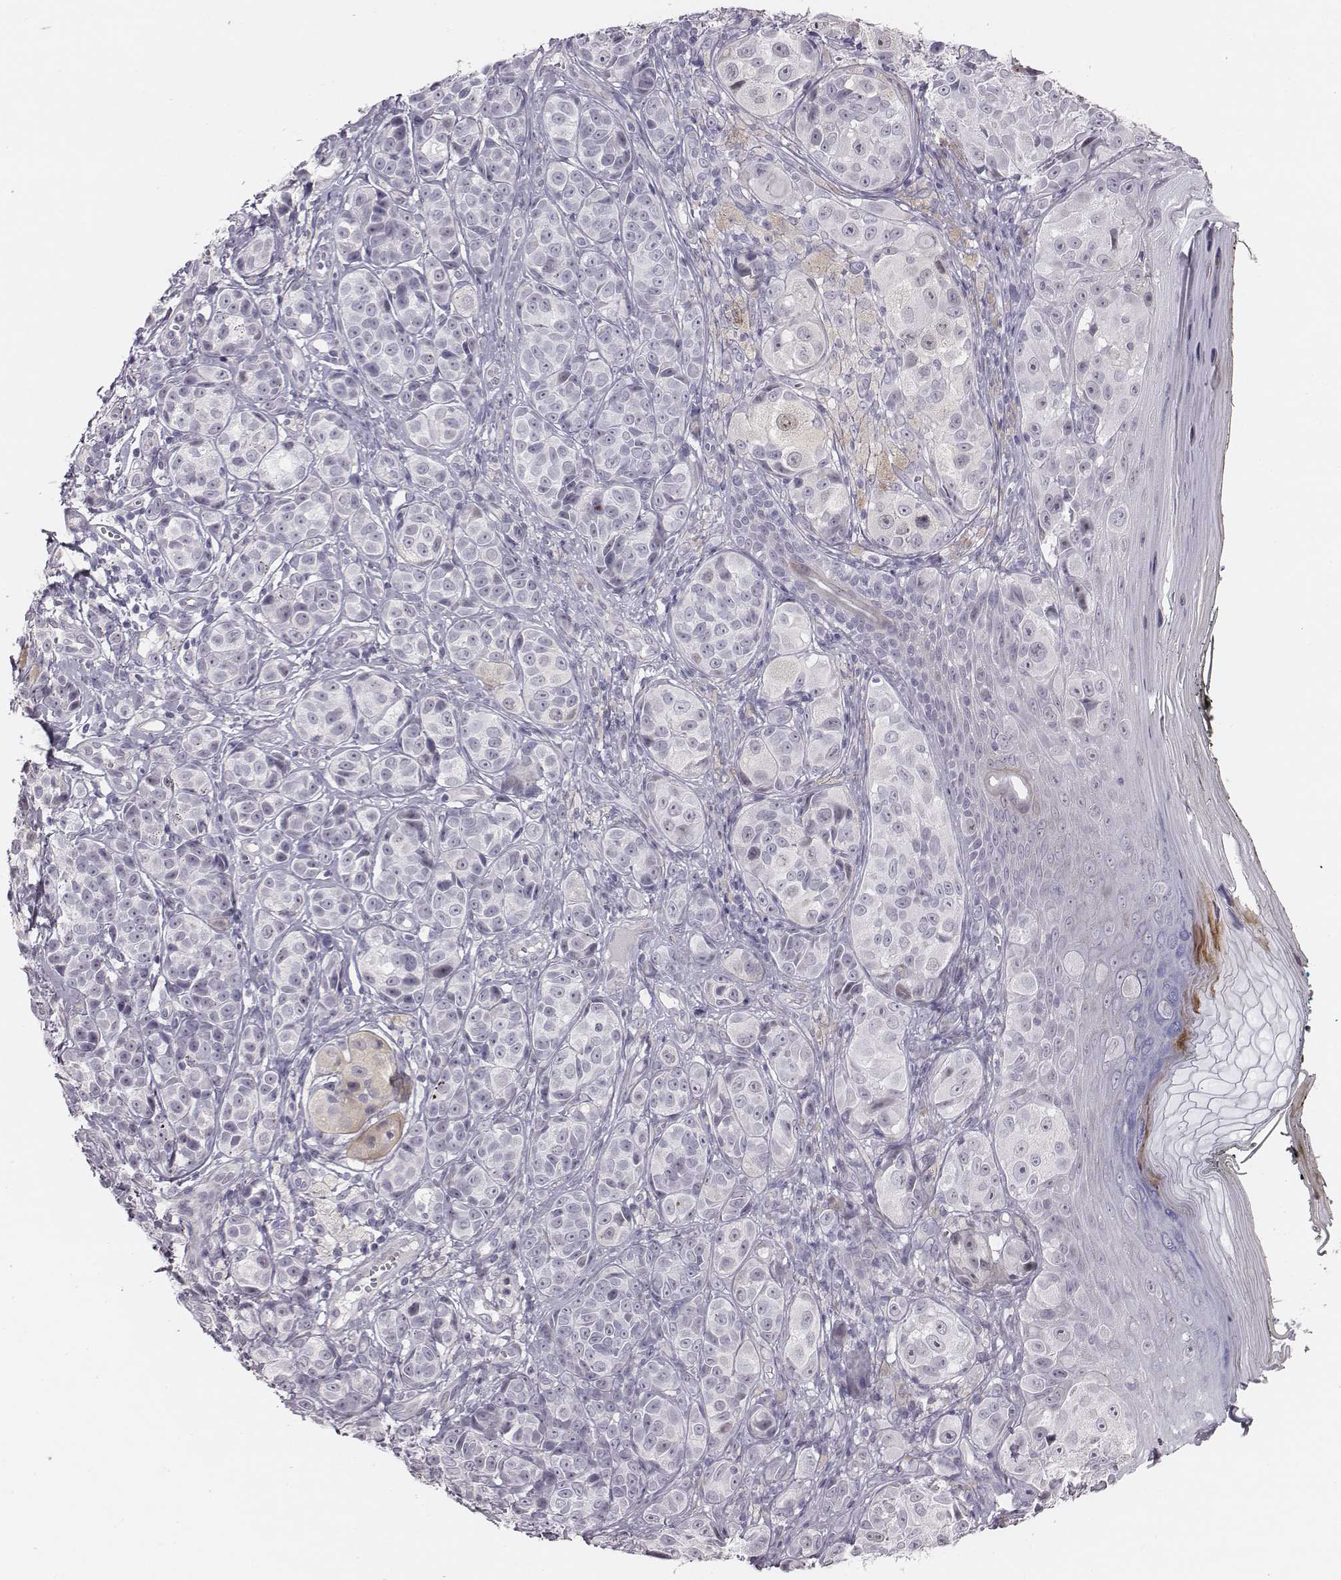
{"staining": {"intensity": "negative", "quantity": "none", "location": "none"}, "tissue": "melanoma", "cell_type": "Tumor cells", "image_type": "cancer", "snomed": [{"axis": "morphology", "description": "Malignant melanoma, NOS"}, {"axis": "topography", "description": "Skin"}], "caption": "The histopathology image demonstrates no significant expression in tumor cells of malignant melanoma.", "gene": "CACNG4", "patient": {"sex": "male", "age": 48}}